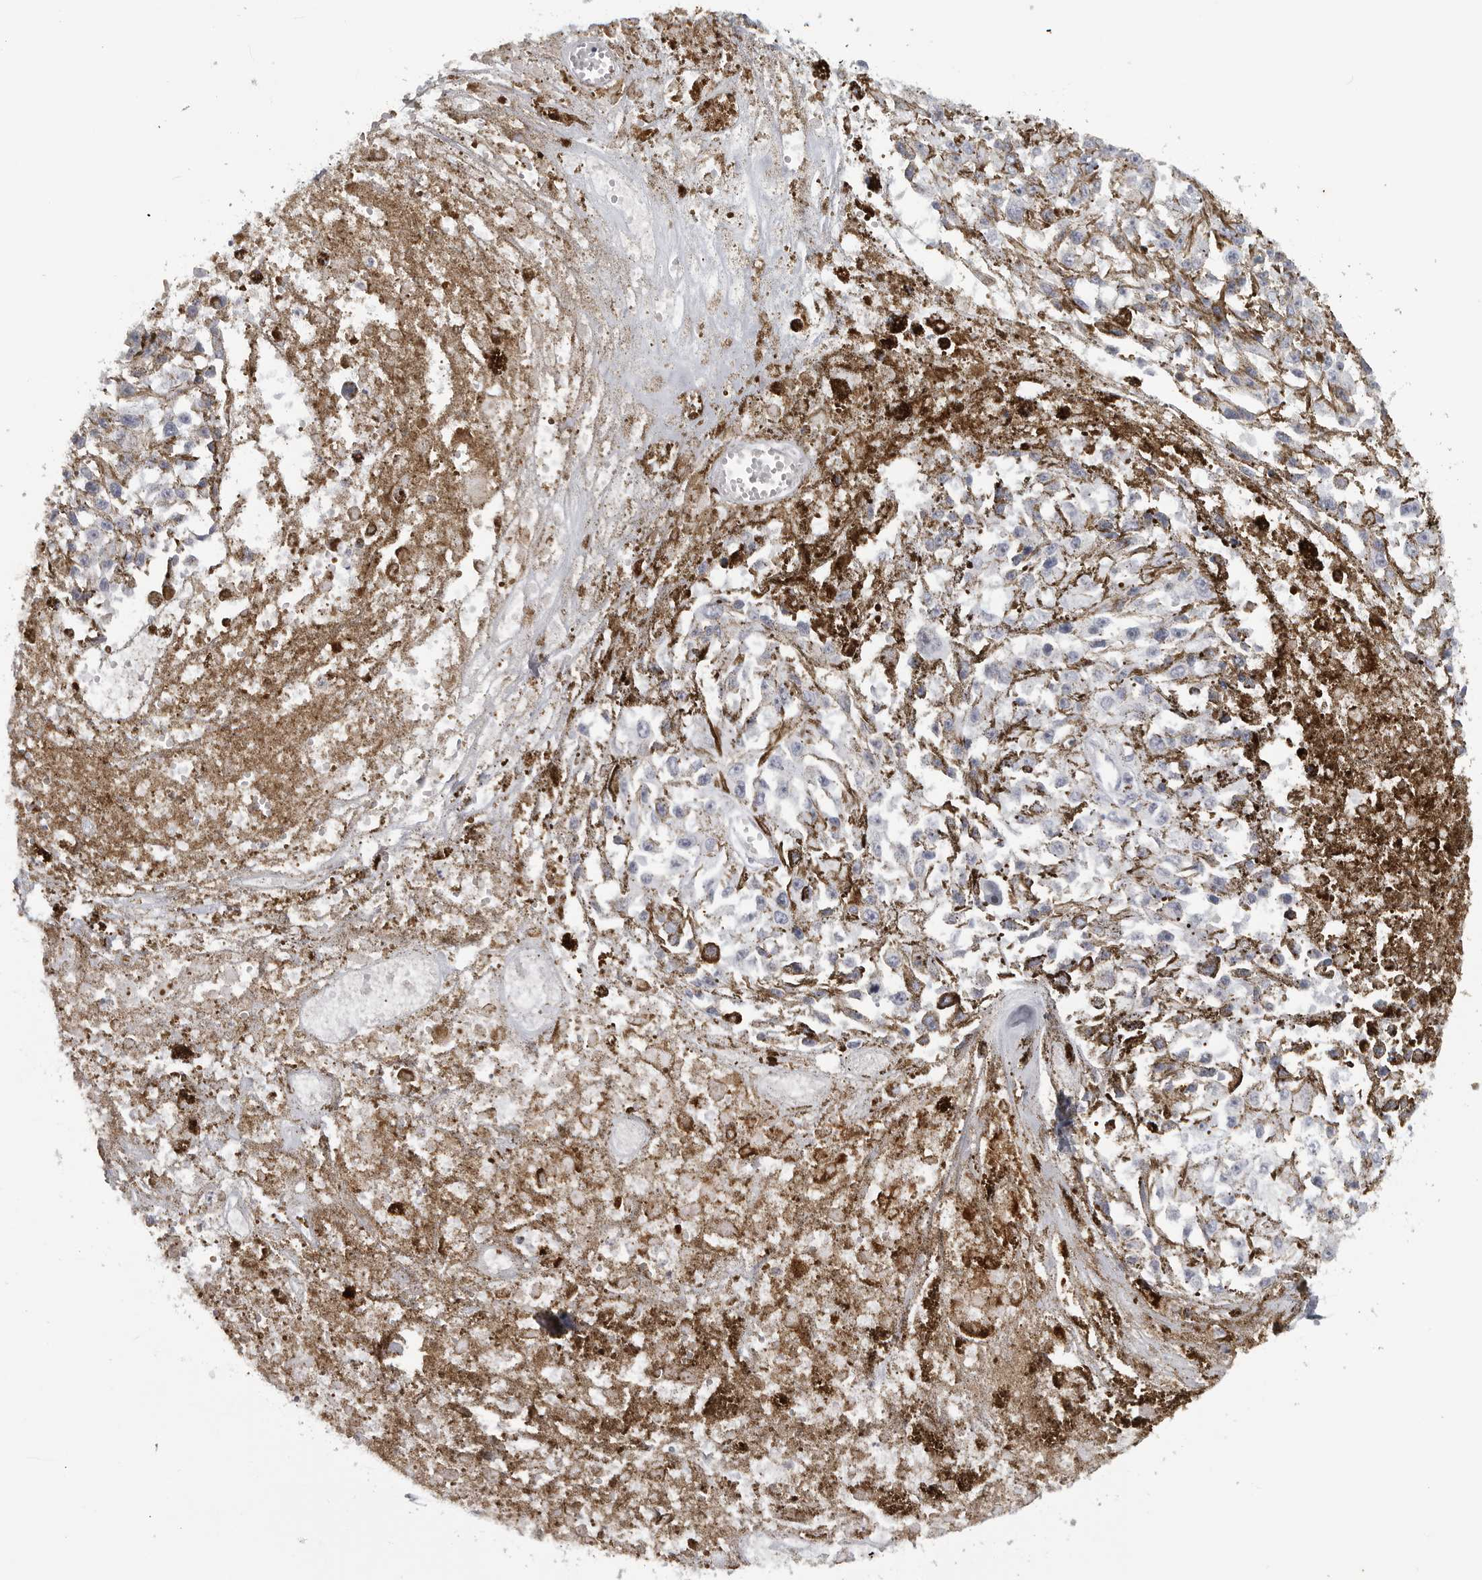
{"staining": {"intensity": "negative", "quantity": "none", "location": "none"}, "tissue": "melanoma", "cell_type": "Tumor cells", "image_type": "cancer", "snomed": [{"axis": "morphology", "description": "Malignant melanoma, Metastatic site"}, {"axis": "topography", "description": "Lymph node"}], "caption": "A micrograph of malignant melanoma (metastatic site) stained for a protein demonstrates no brown staining in tumor cells.", "gene": "DDX54", "patient": {"sex": "male", "age": 59}}